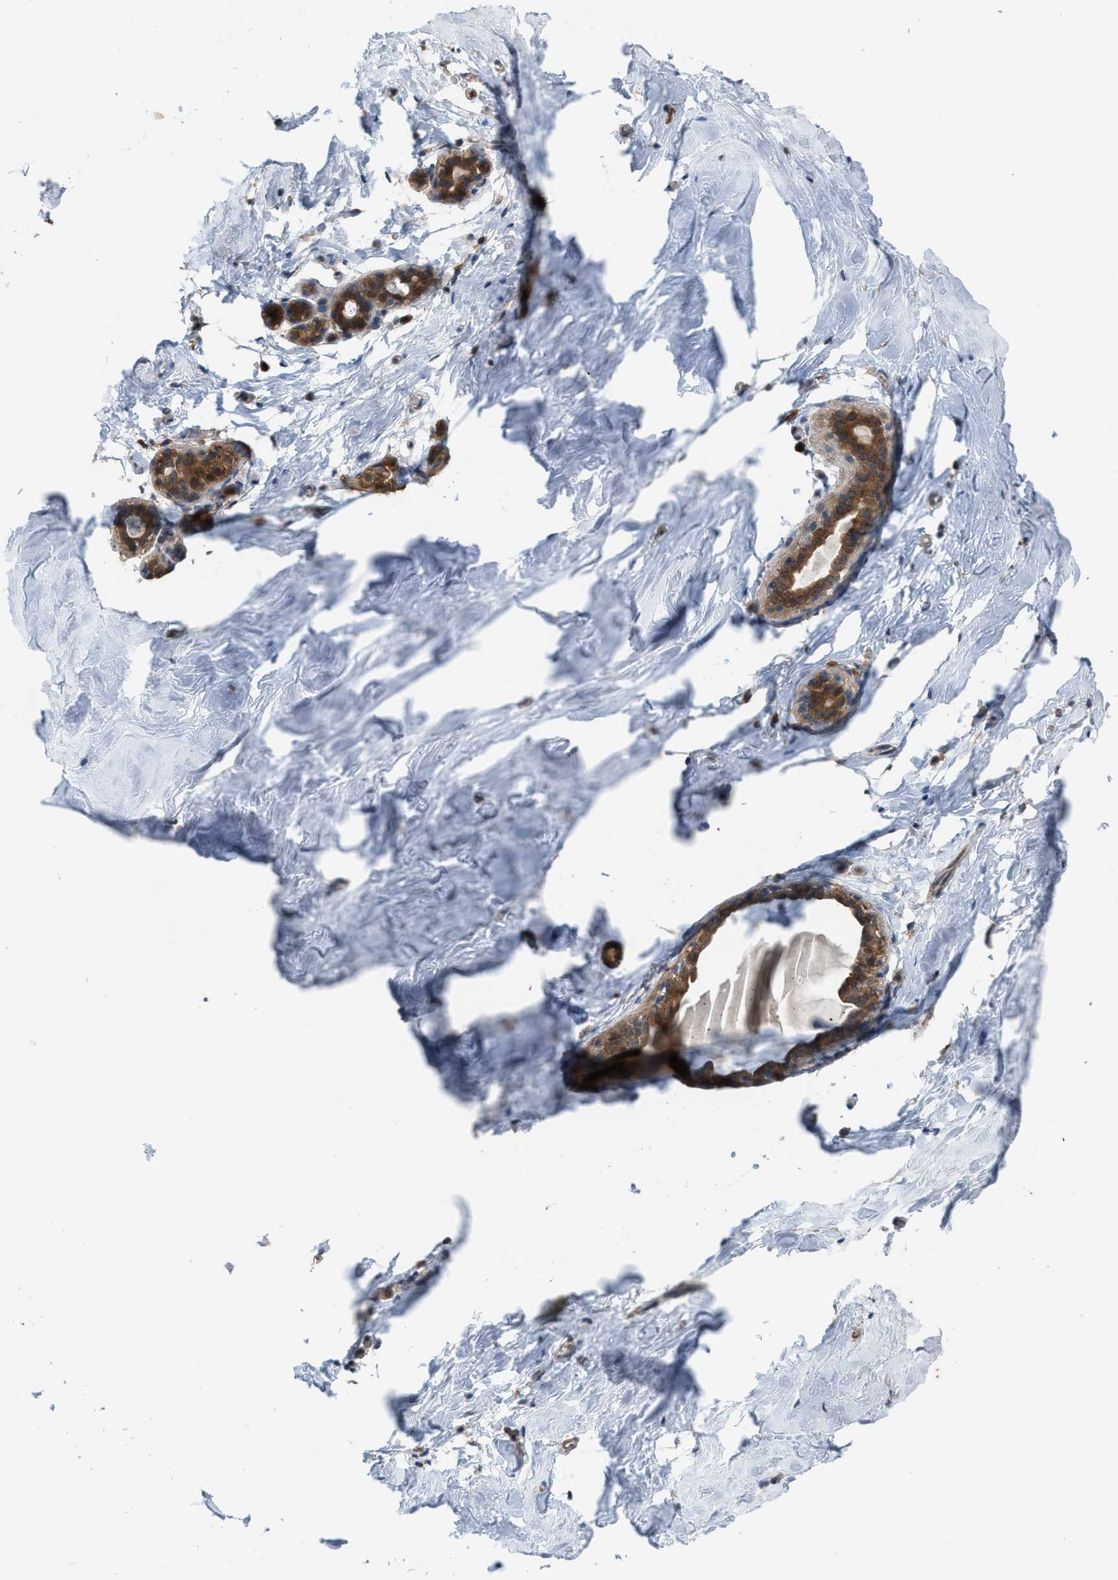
{"staining": {"intensity": "weak", "quantity": ">75%", "location": "cytoplasmic/membranous"}, "tissue": "breast", "cell_type": "Adipocytes", "image_type": "normal", "snomed": [{"axis": "morphology", "description": "Normal tissue, NOS"}, {"axis": "topography", "description": "Breast"}], "caption": "Immunohistochemical staining of benign breast shows >75% levels of weak cytoplasmic/membranous protein staining in about >75% of adipocytes. The staining was performed using DAB to visualize the protein expression in brown, while the nuclei were stained in blue with hematoxylin (Magnification: 20x).", "gene": "PLAA", "patient": {"sex": "female", "age": 62}}